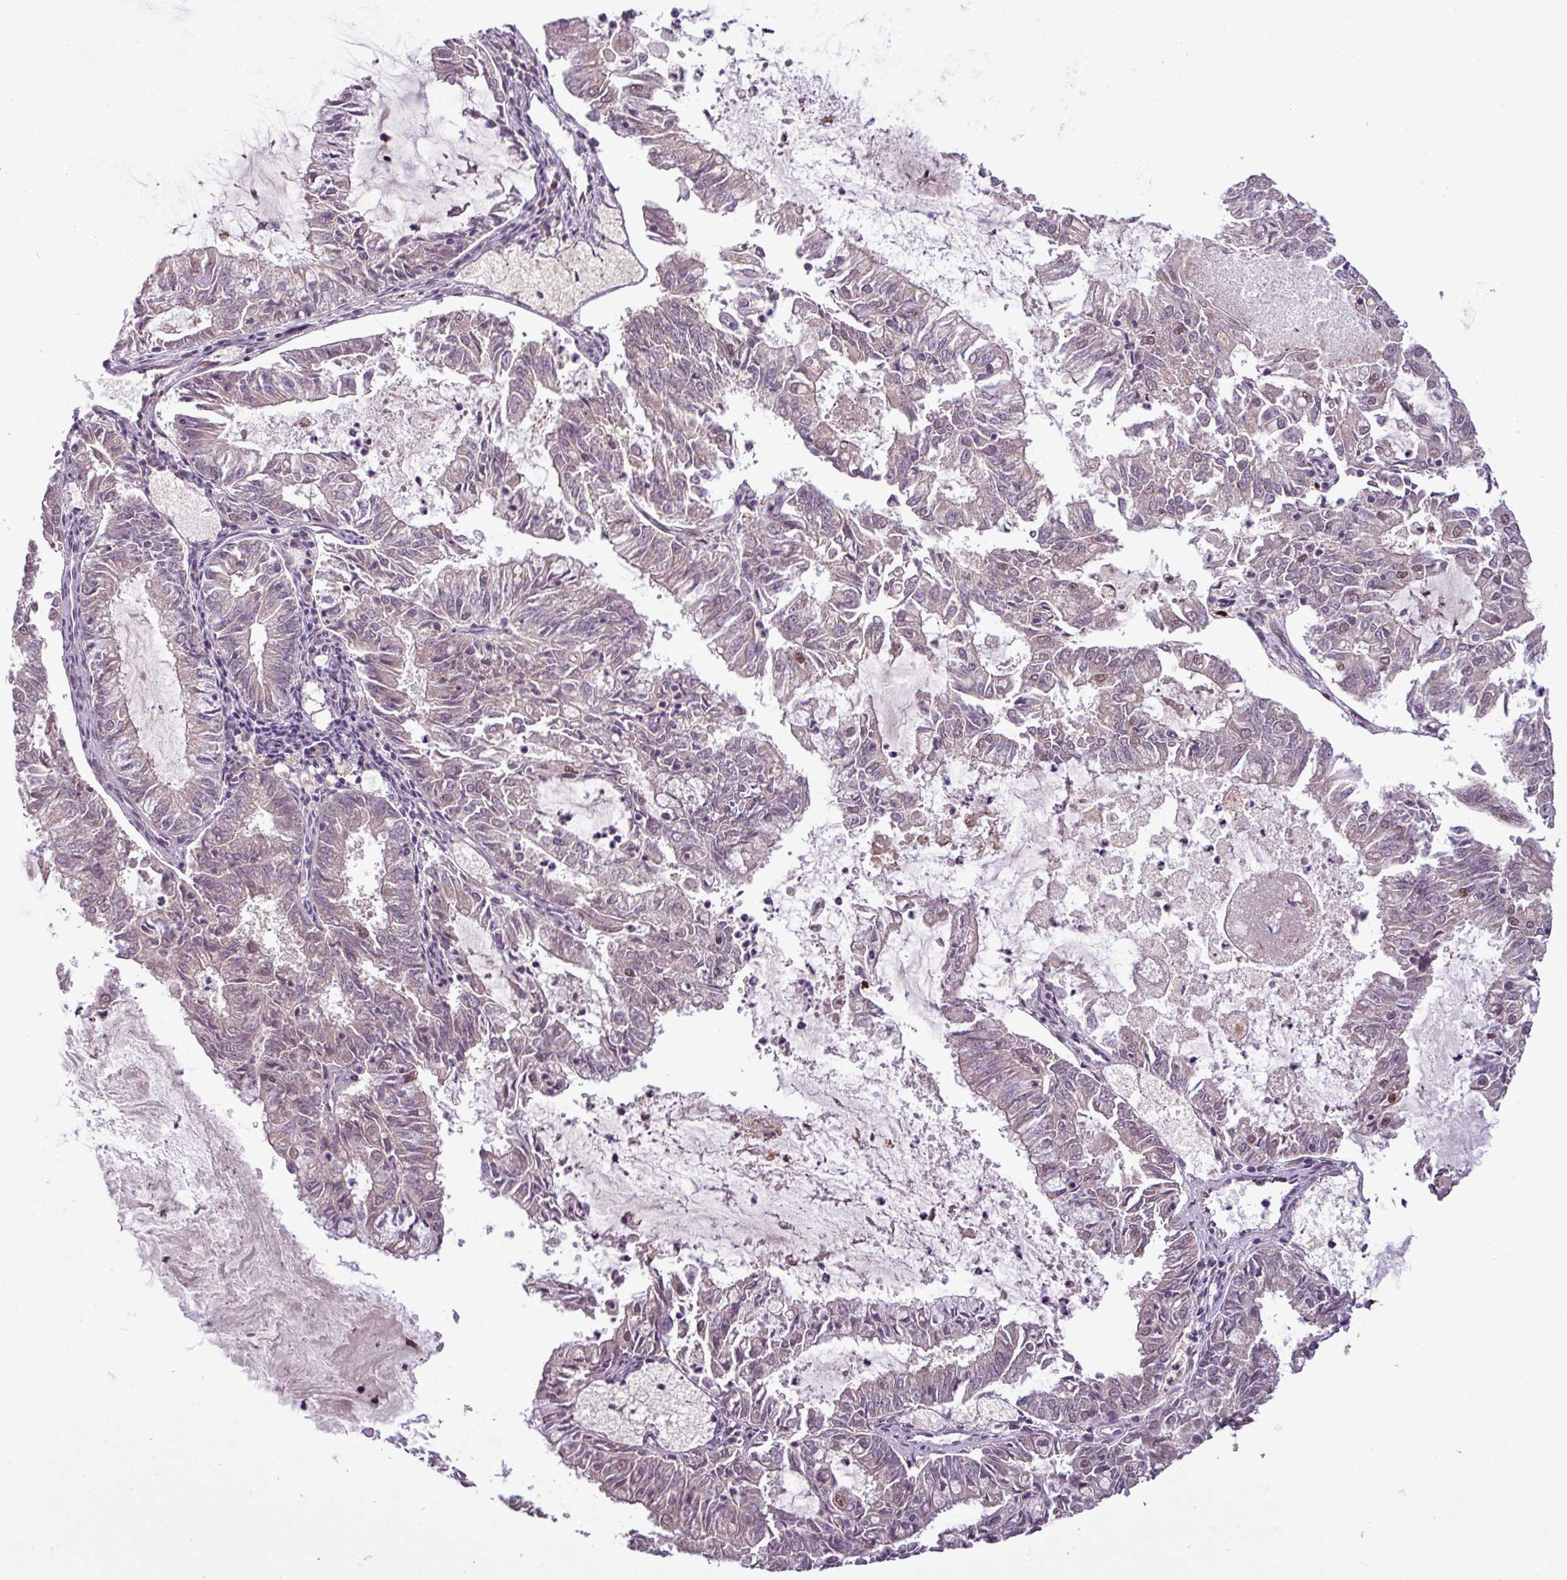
{"staining": {"intensity": "negative", "quantity": "none", "location": "none"}, "tissue": "endometrial cancer", "cell_type": "Tumor cells", "image_type": "cancer", "snomed": [{"axis": "morphology", "description": "Adenocarcinoma, NOS"}, {"axis": "topography", "description": "Endometrium"}], "caption": "Endometrial cancer (adenocarcinoma) stained for a protein using IHC exhibits no positivity tumor cells.", "gene": "IRF2BPL", "patient": {"sex": "female", "age": 57}}